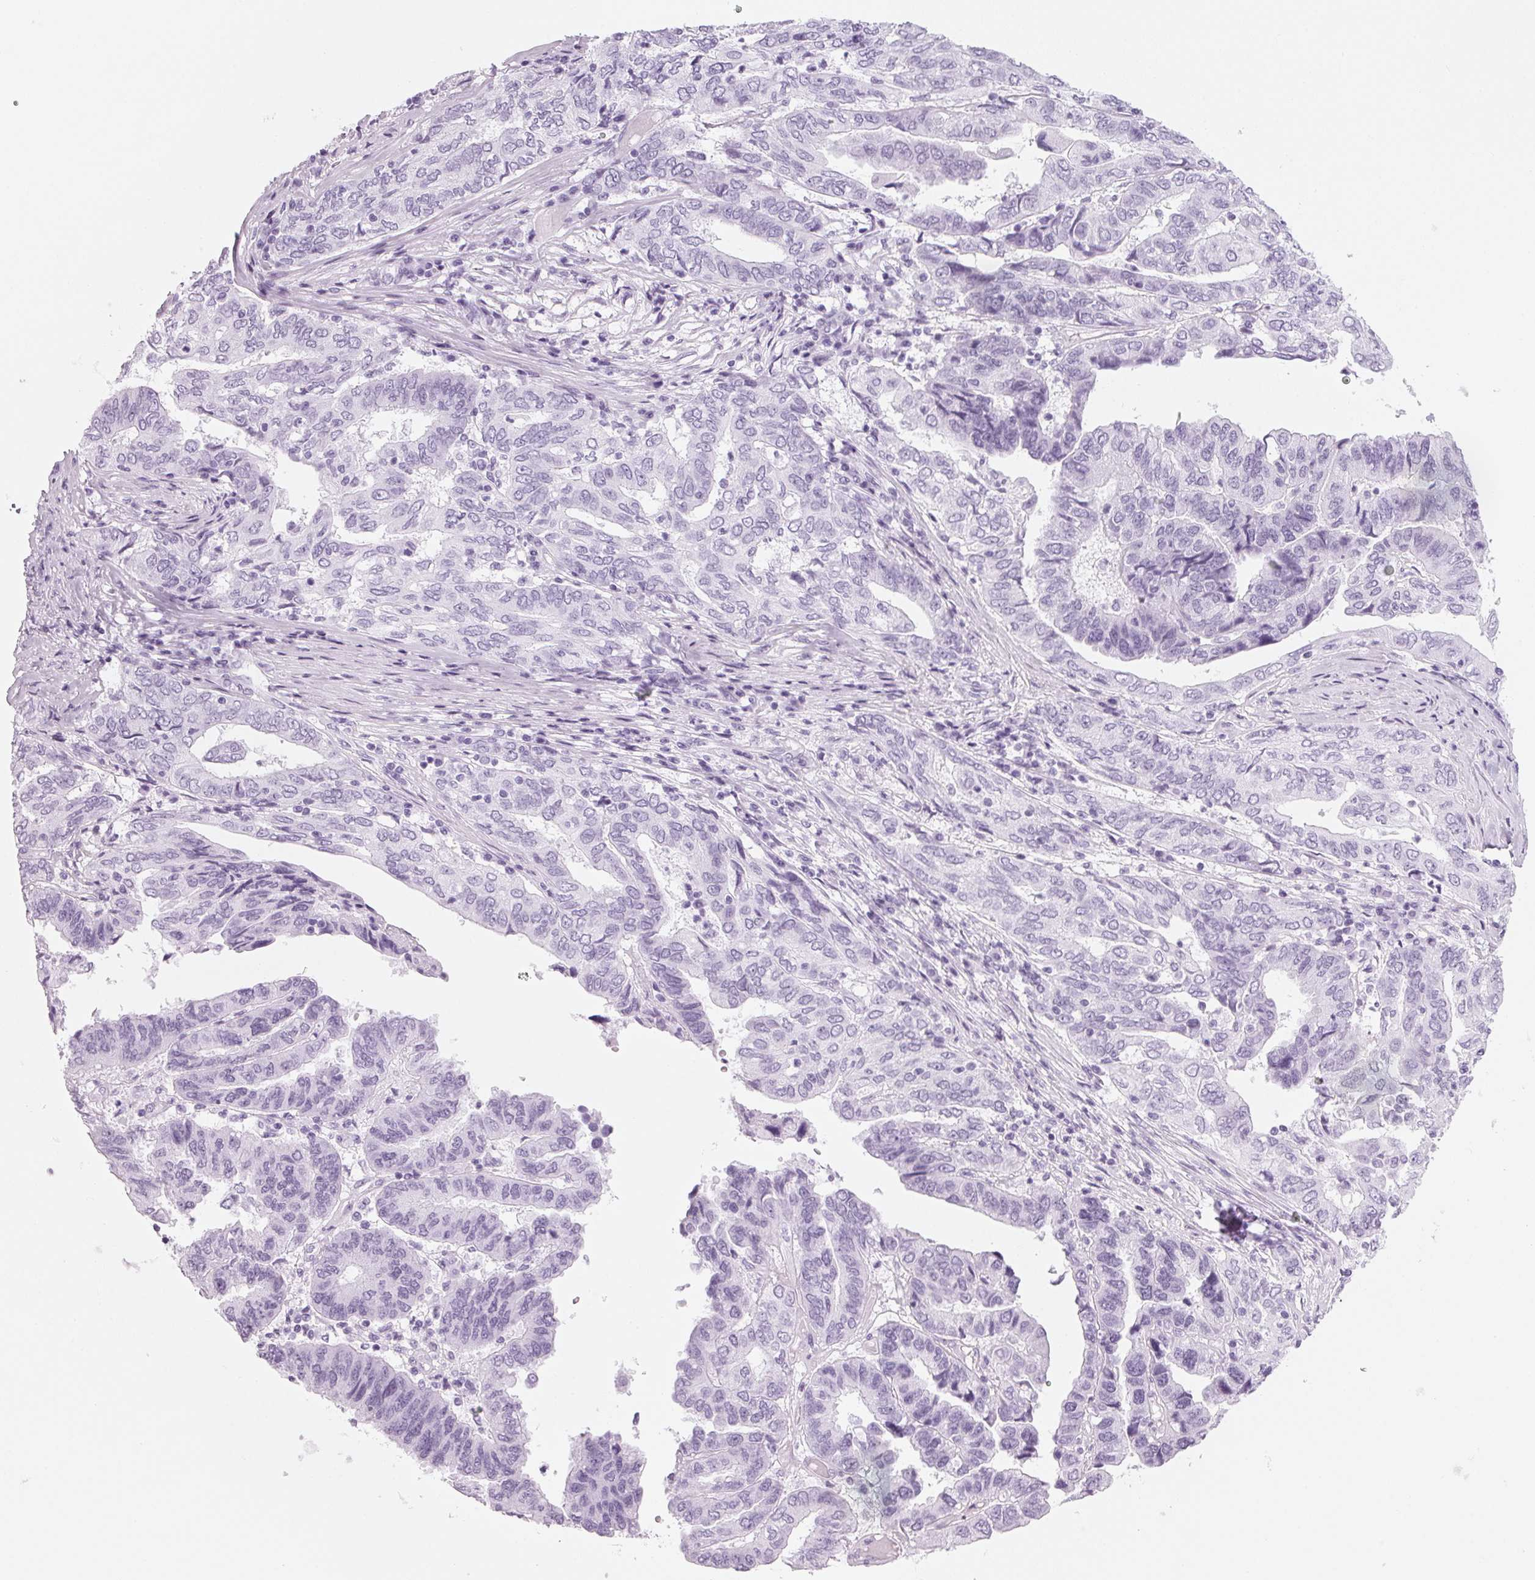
{"staining": {"intensity": "negative", "quantity": "none", "location": "none"}, "tissue": "ovarian cancer", "cell_type": "Tumor cells", "image_type": "cancer", "snomed": [{"axis": "morphology", "description": "Cystadenocarcinoma, serous, NOS"}, {"axis": "topography", "description": "Ovary"}], "caption": "Immunohistochemistry photomicrograph of neoplastic tissue: human ovarian cancer (serous cystadenocarcinoma) stained with DAB (3,3'-diaminobenzidine) shows no significant protein staining in tumor cells.", "gene": "DNTTIP2", "patient": {"sex": "female", "age": 79}}